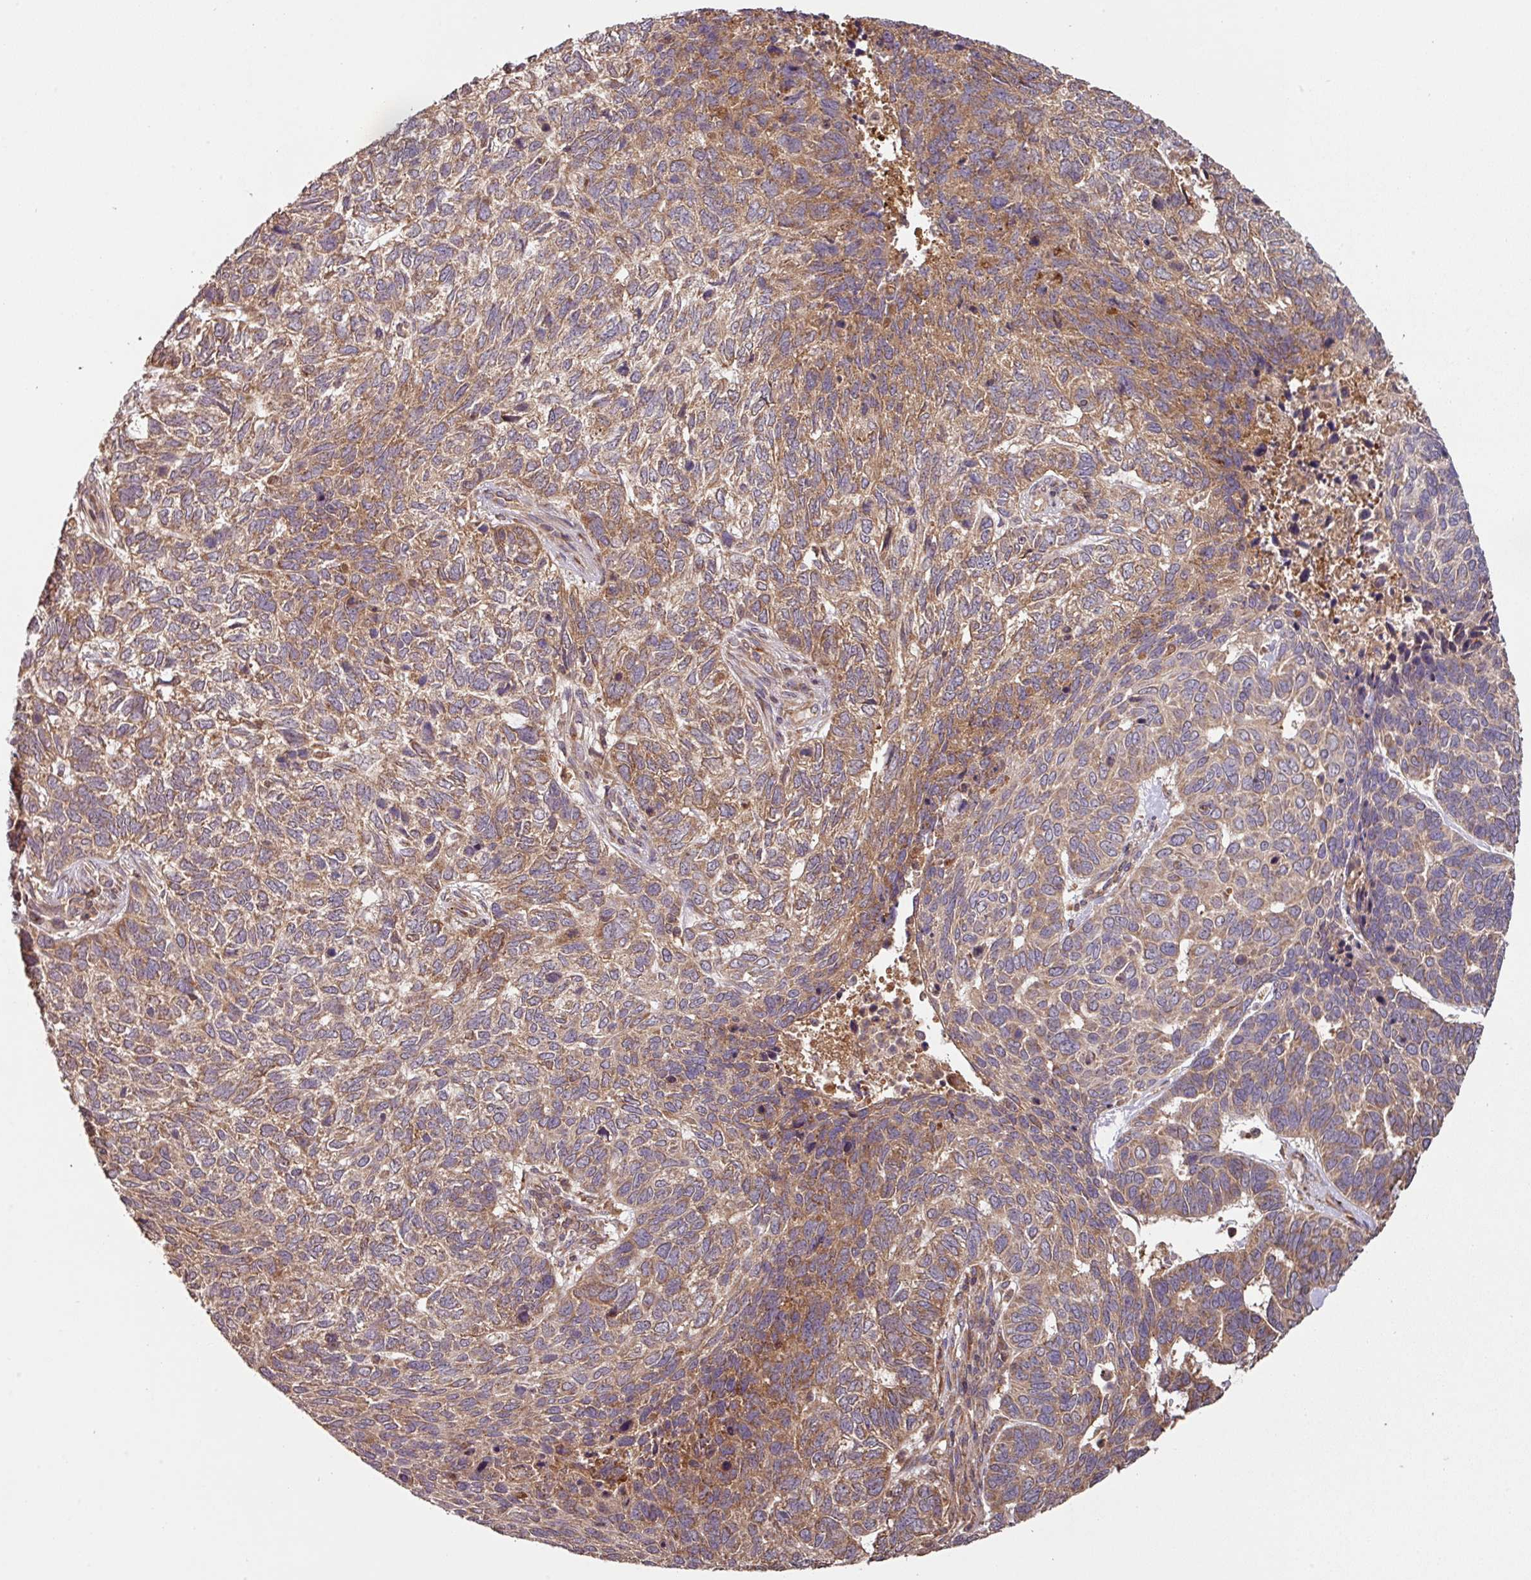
{"staining": {"intensity": "moderate", "quantity": ">75%", "location": "cytoplasmic/membranous"}, "tissue": "skin cancer", "cell_type": "Tumor cells", "image_type": "cancer", "snomed": [{"axis": "morphology", "description": "Basal cell carcinoma"}, {"axis": "topography", "description": "Skin"}], "caption": "This photomicrograph exhibits IHC staining of skin cancer (basal cell carcinoma), with medium moderate cytoplasmic/membranous staining in about >75% of tumor cells.", "gene": "MRRF", "patient": {"sex": "female", "age": 65}}